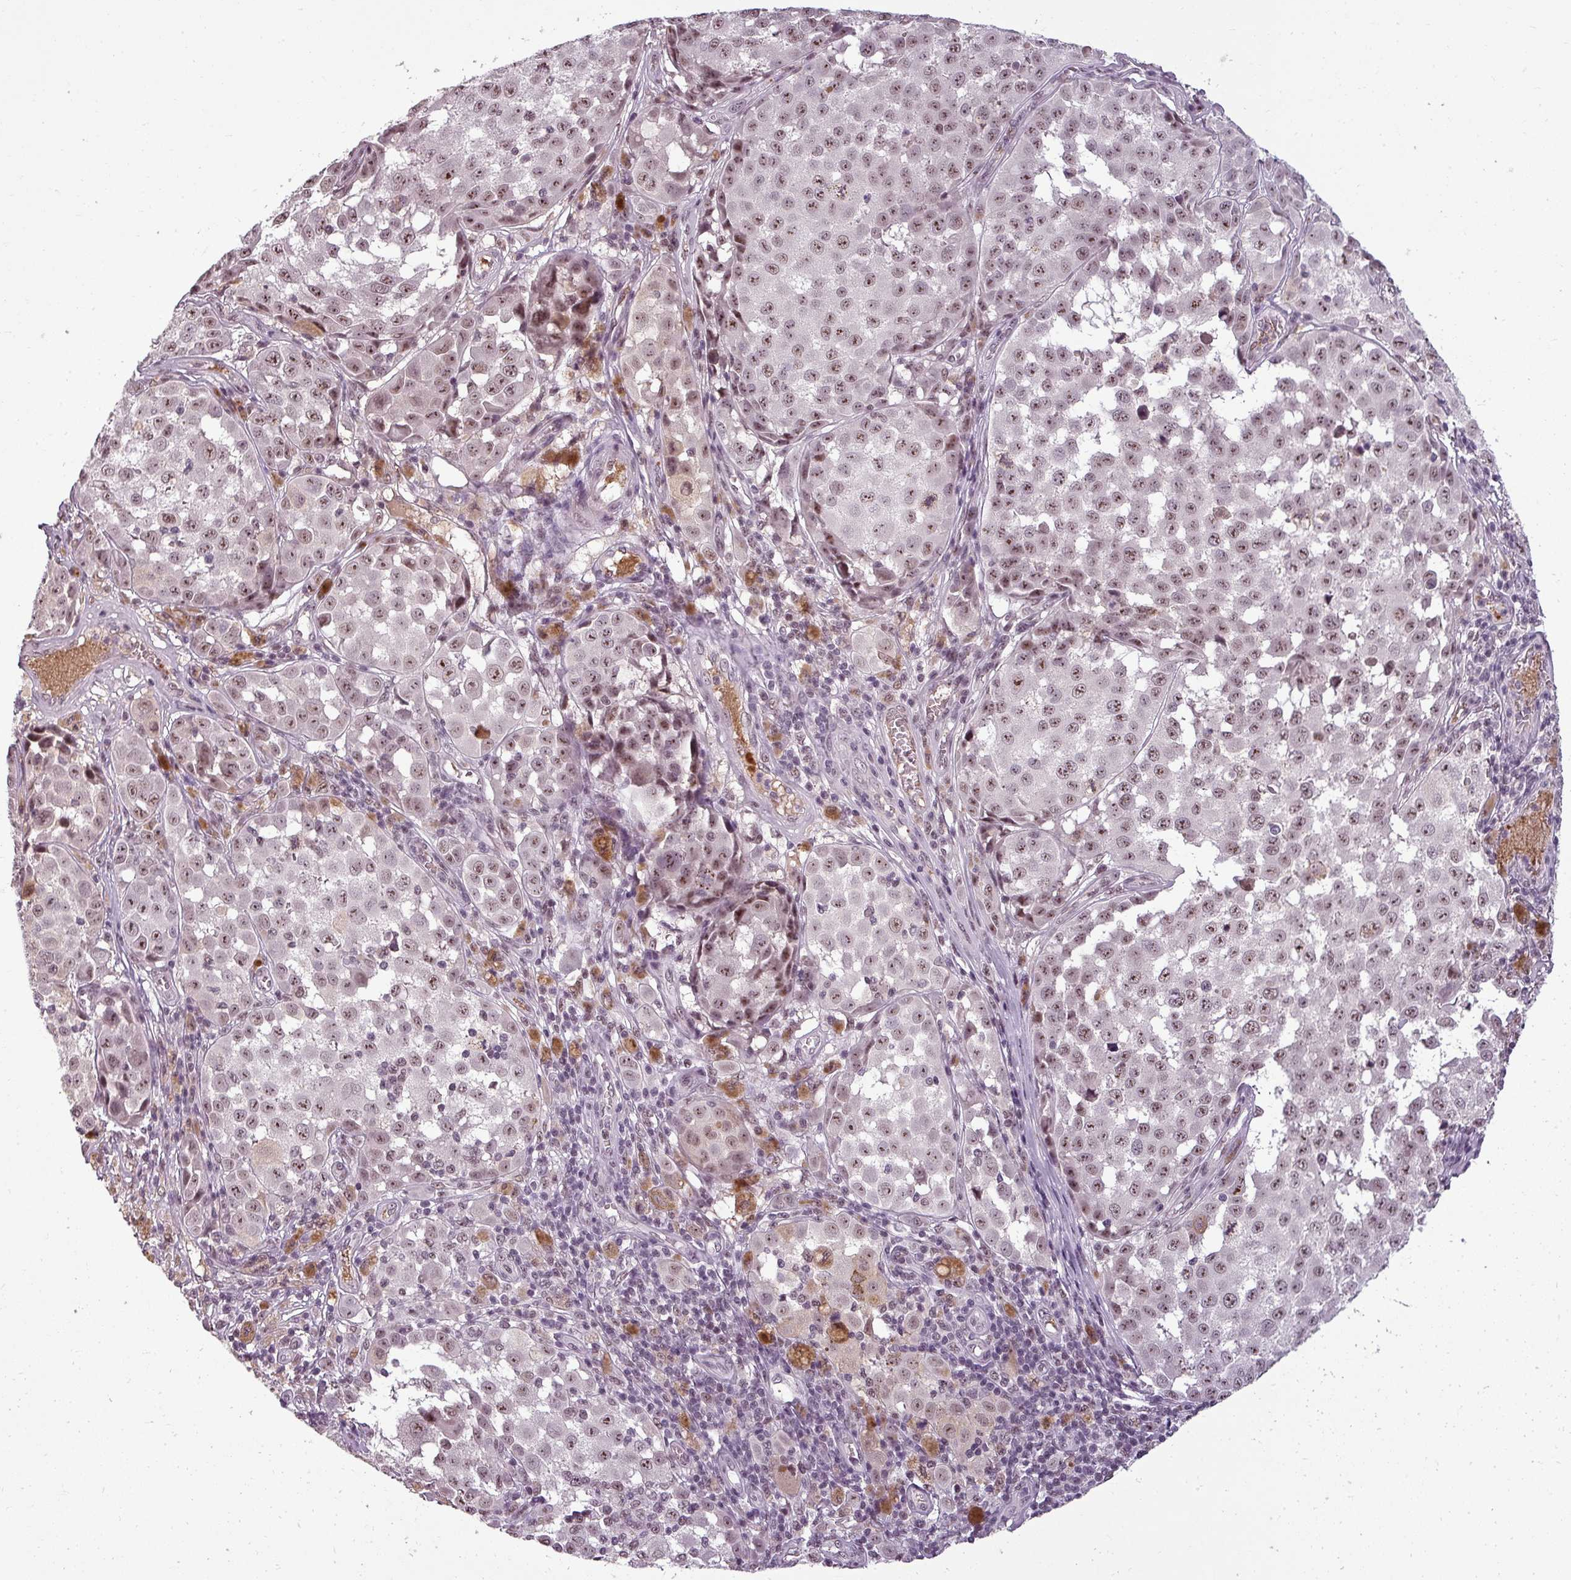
{"staining": {"intensity": "moderate", "quantity": ">75%", "location": "nuclear"}, "tissue": "melanoma", "cell_type": "Tumor cells", "image_type": "cancer", "snomed": [{"axis": "morphology", "description": "Malignant melanoma, NOS"}, {"axis": "topography", "description": "Skin"}], "caption": "Melanoma stained with a brown dye reveals moderate nuclear positive staining in about >75% of tumor cells.", "gene": "BCAS3", "patient": {"sex": "male", "age": 64}}